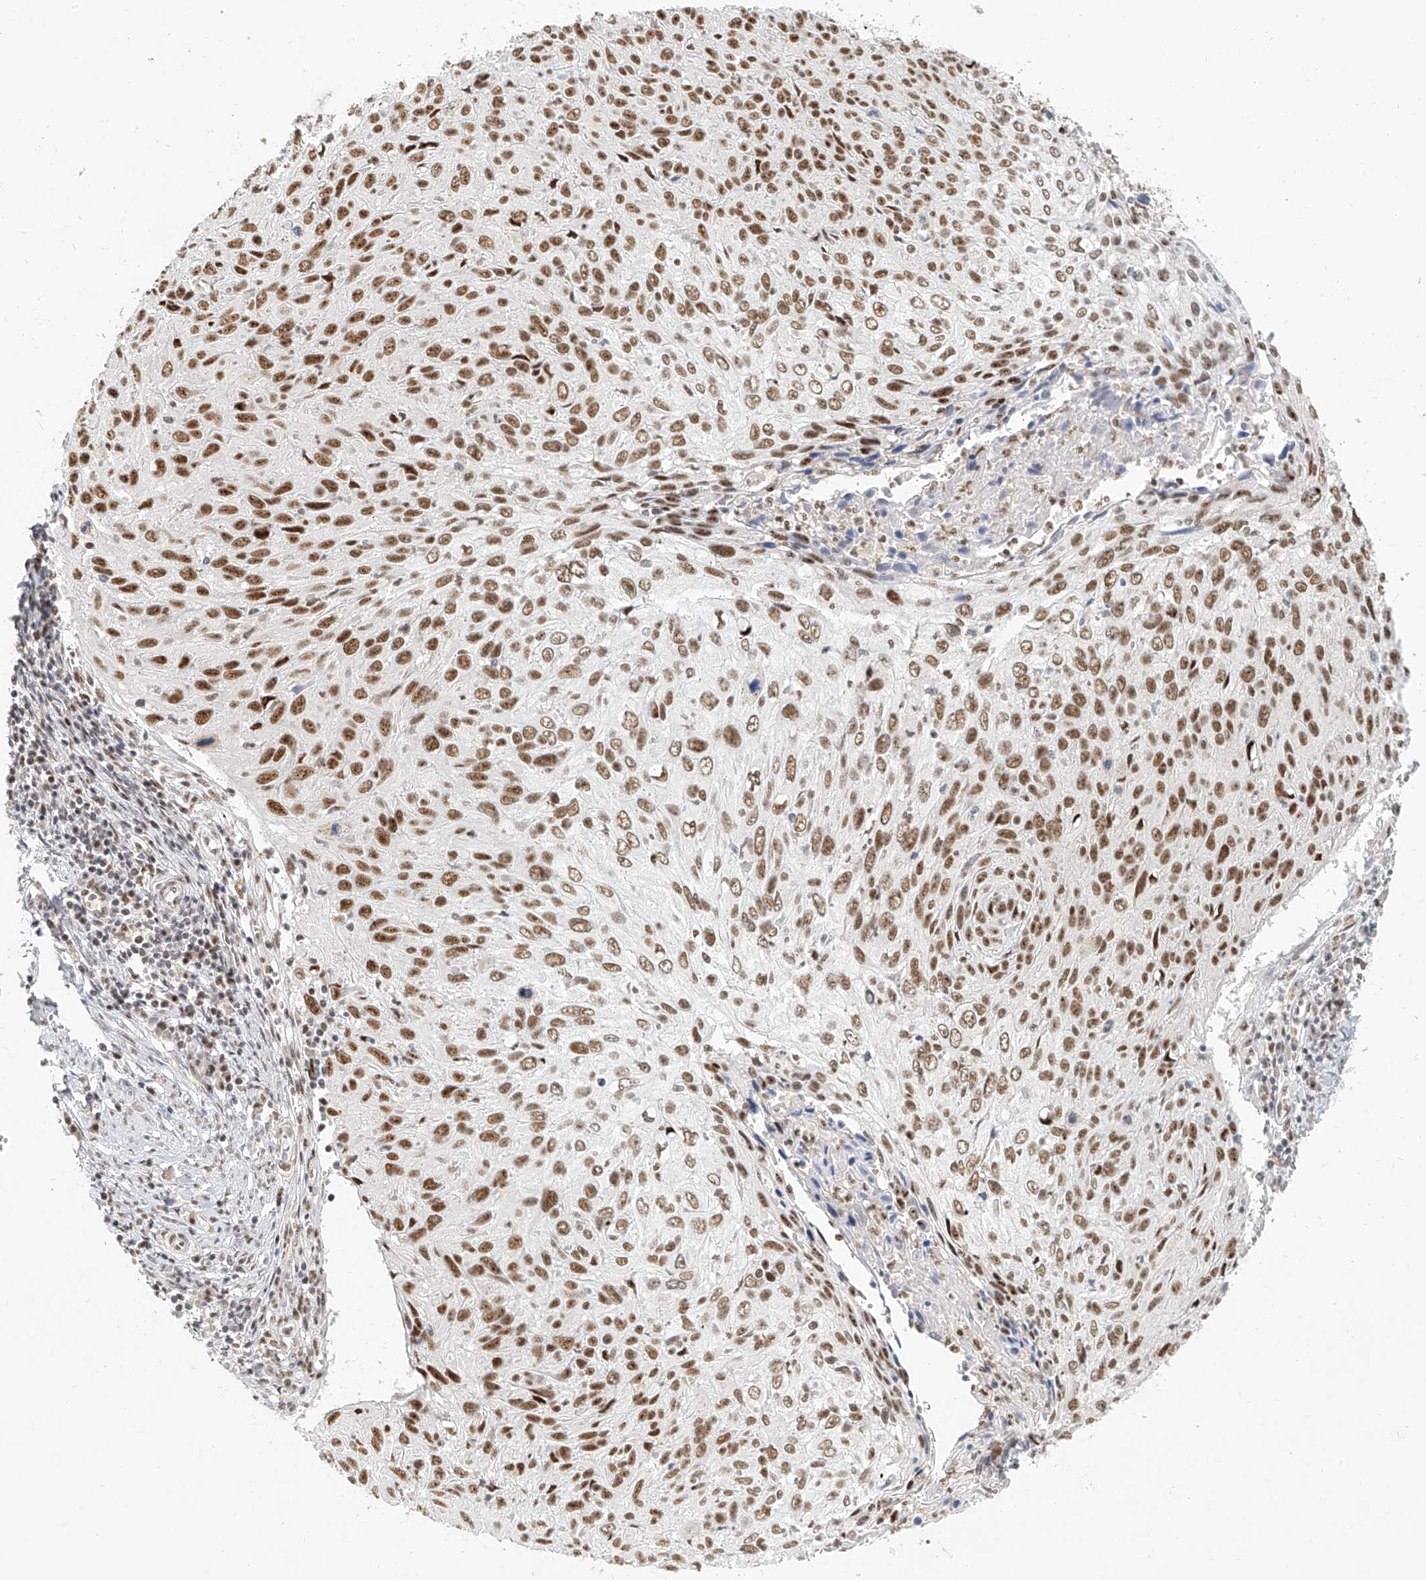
{"staining": {"intensity": "moderate", "quantity": ">75%", "location": "nuclear"}, "tissue": "cervical cancer", "cell_type": "Tumor cells", "image_type": "cancer", "snomed": [{"axis": "morphology", "description": "Squamous cell carcinoma, NOS"}, {"axis": "topography", "description": "Cervix"}], "caption": "This is a histology image of immunohistochemistry staining of cervical cancer, which shows moderate staining in the nuclear of tumor cells.", "gene": "CXorf58", "patient": {"sex": "female", "age": 51}}